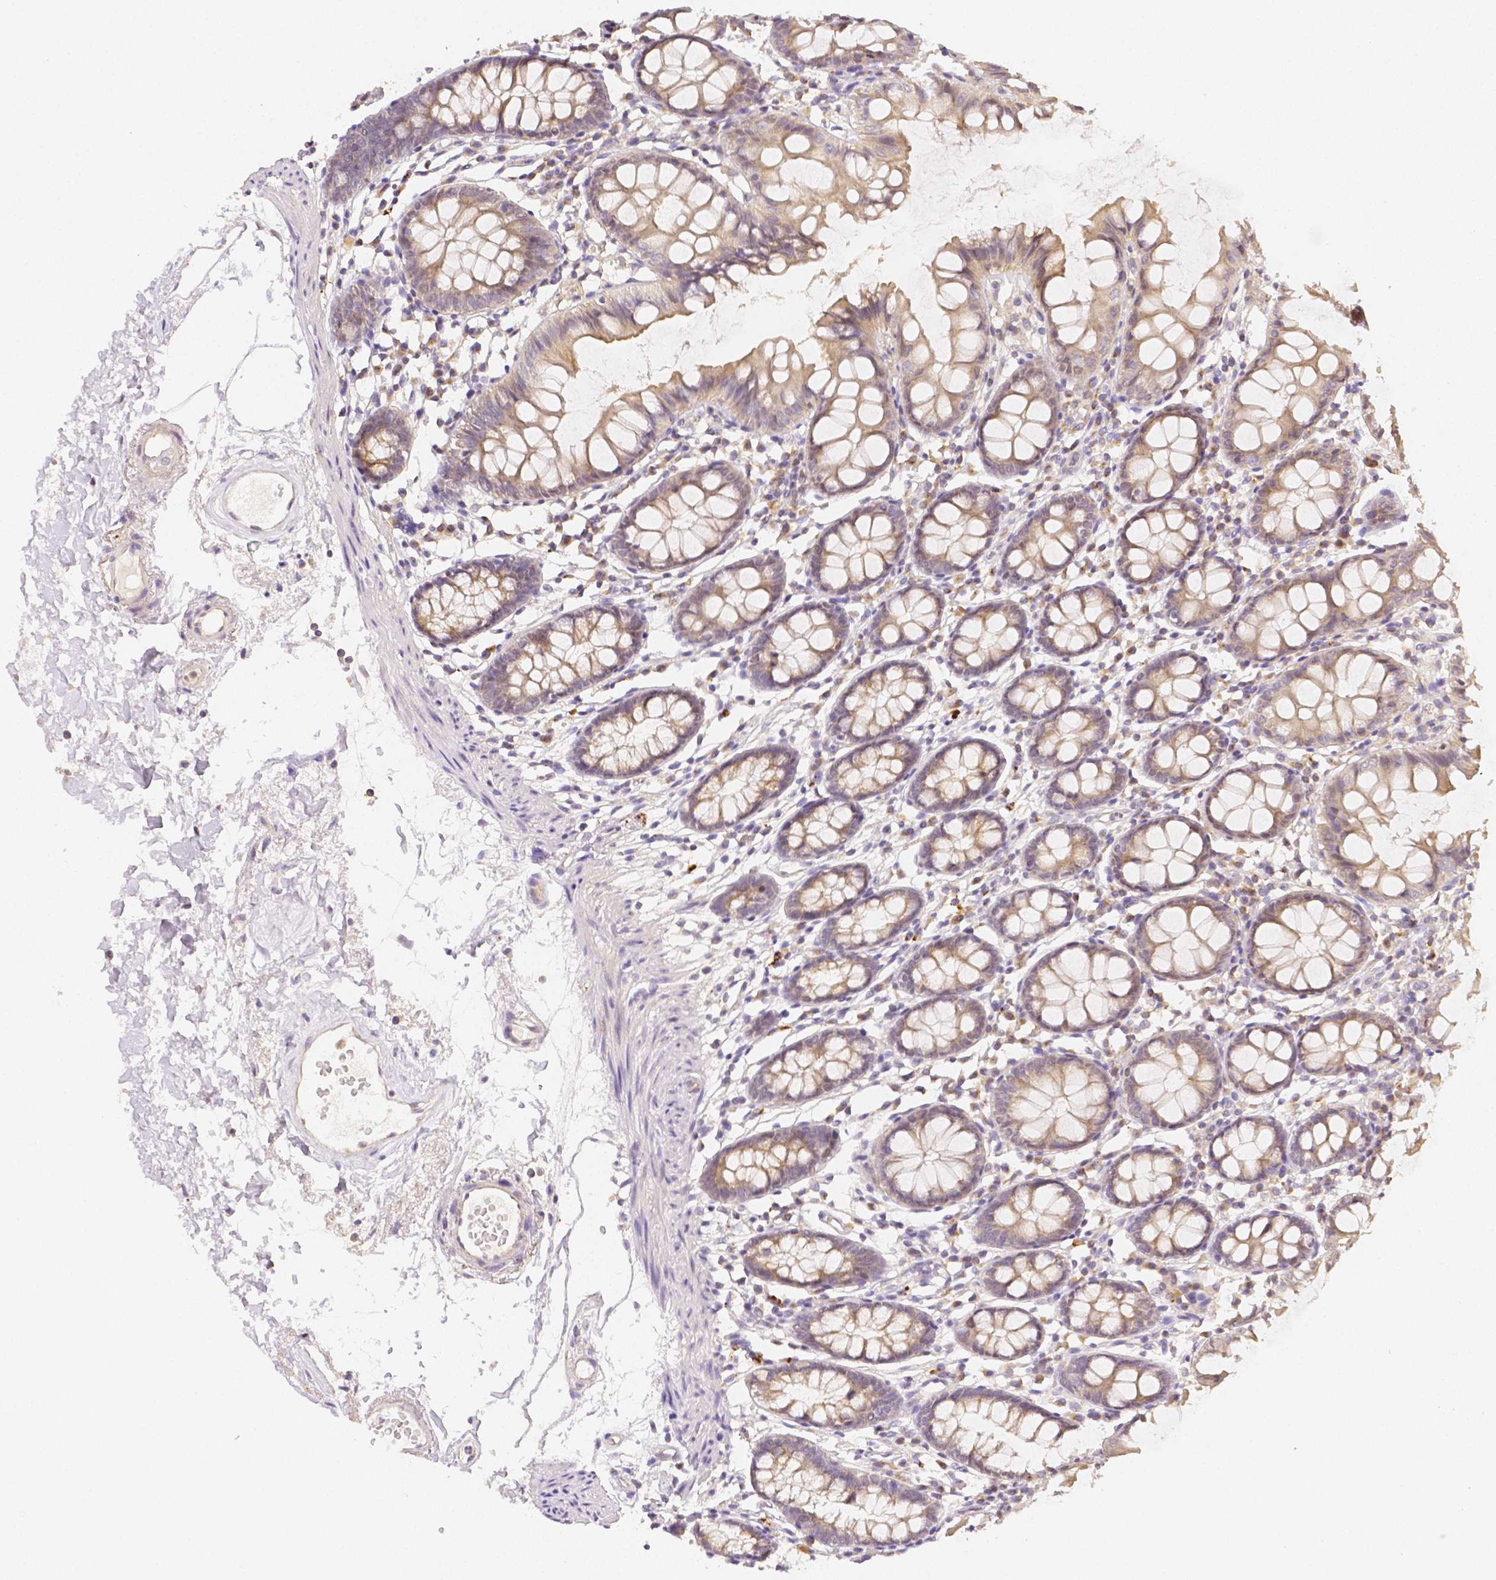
{"staining": {"intensity": "weak", "quantity": "25%-75%", "location": "cytoplasmic/membranous"}, "tissue": "colon", "cell_type": "Endothelial cells", "image_type": "normal", "snomed": [{"axis": "morphology", "description": "Normal tissue, NOS"}, {"axis": "topography", "description": "Colon"}], "caption": "The histopathology image exhibits immunohistochemical staining of benign colon. There is weak cytoplasmic/membranous staining is present in about 25%-75% of endothelial cells.", "gene": "C10orf67", "patient": {"sex": "female", "age": 84}}